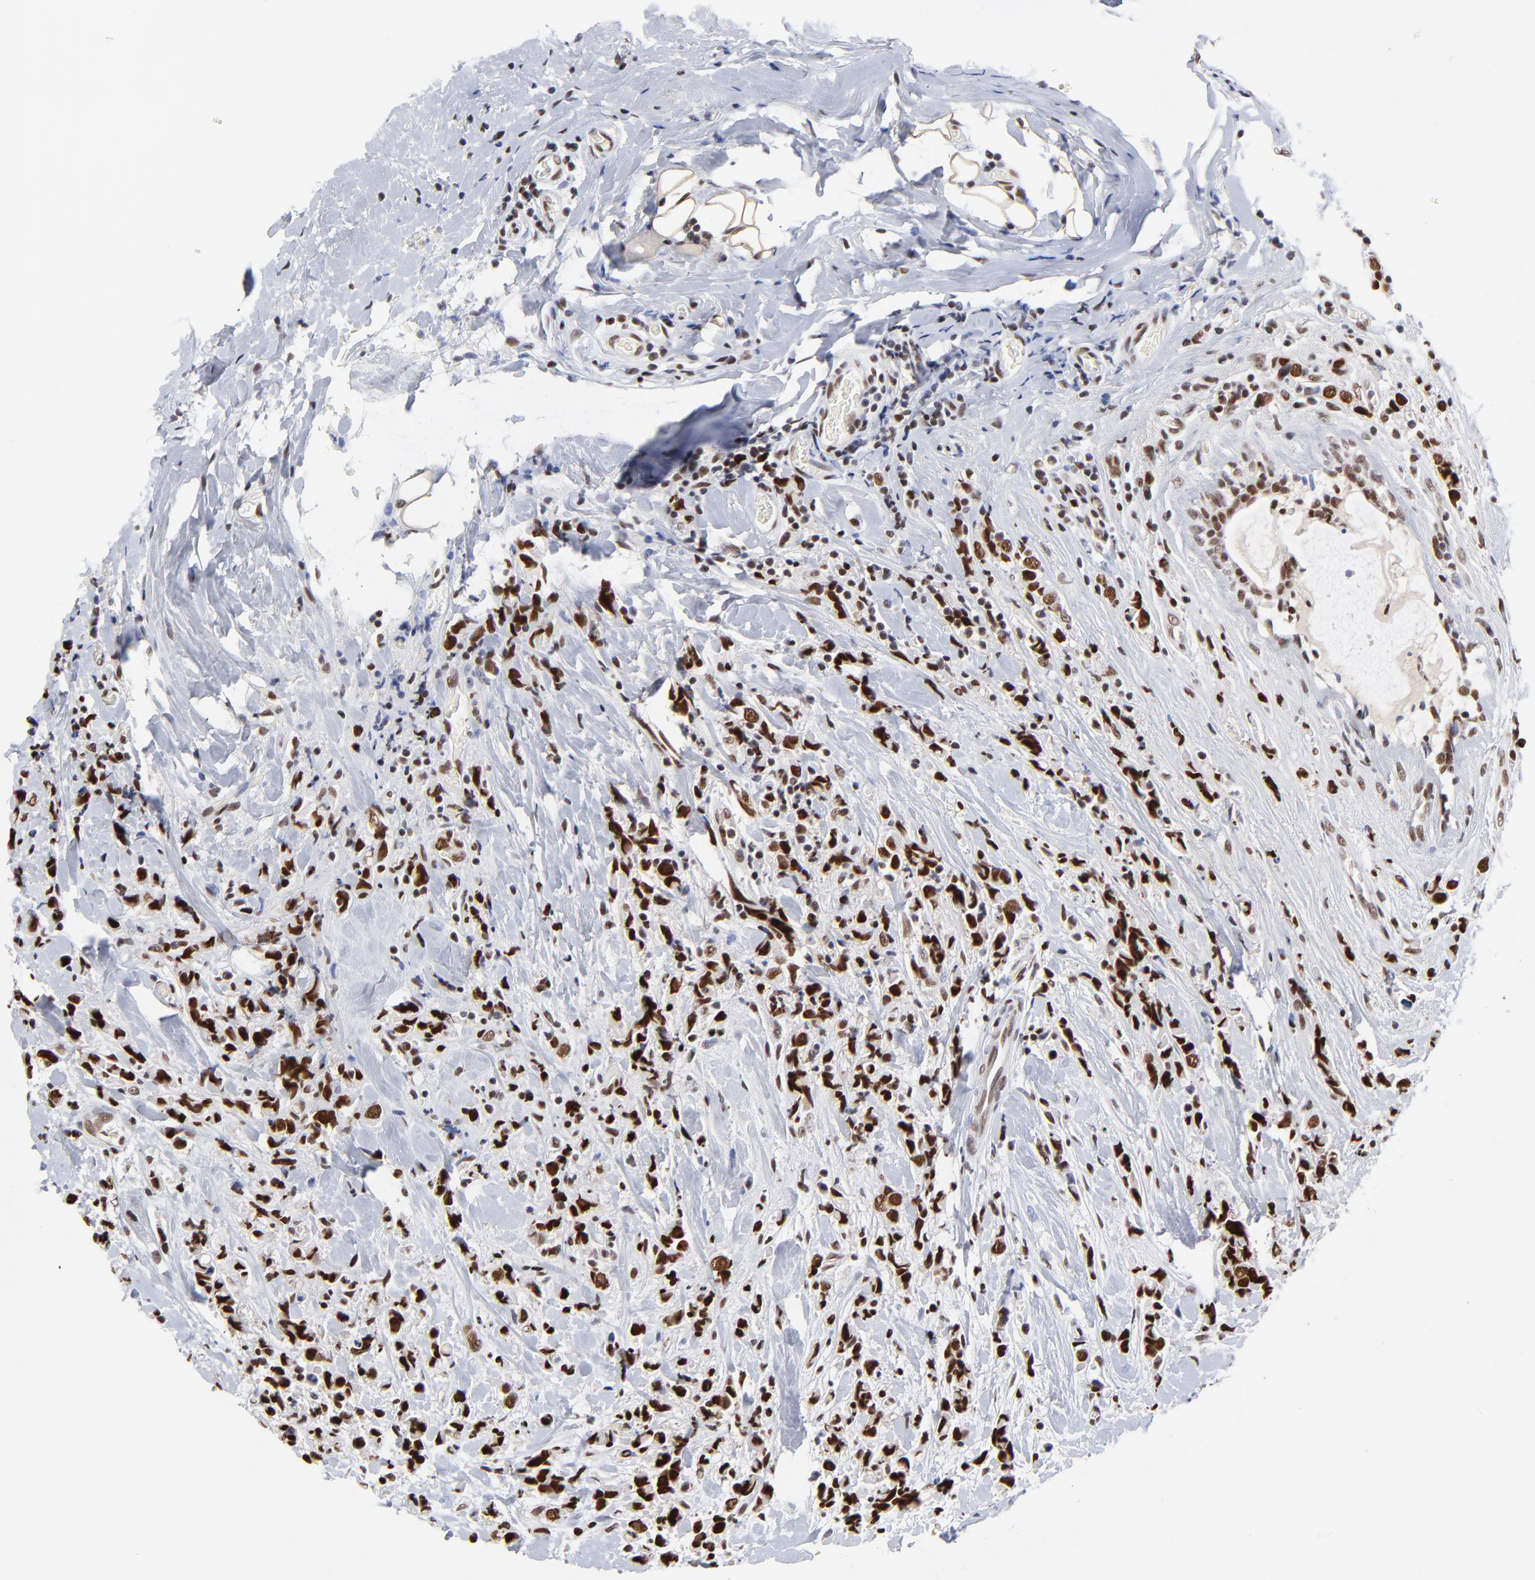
{"staining": {"intensity": "strong", "quantity": ">75%", "location": "nuclear"}, "tissue": "breast cancer", "cell_type": "Tumor cells", "image_type": "cancer", "snomed": [{"axis": "morphology", "description": "Lobular carcinoma"}, {"axis": "topography", "description": "Breast"}], "caption": "The immunohistochemical stain shows strong nuclear staining in tumor cells of breast cancer (lobular carcinoma) tissue.", "gene": "ZMYM3", "patient": {"sex": "female", "age": 57}}